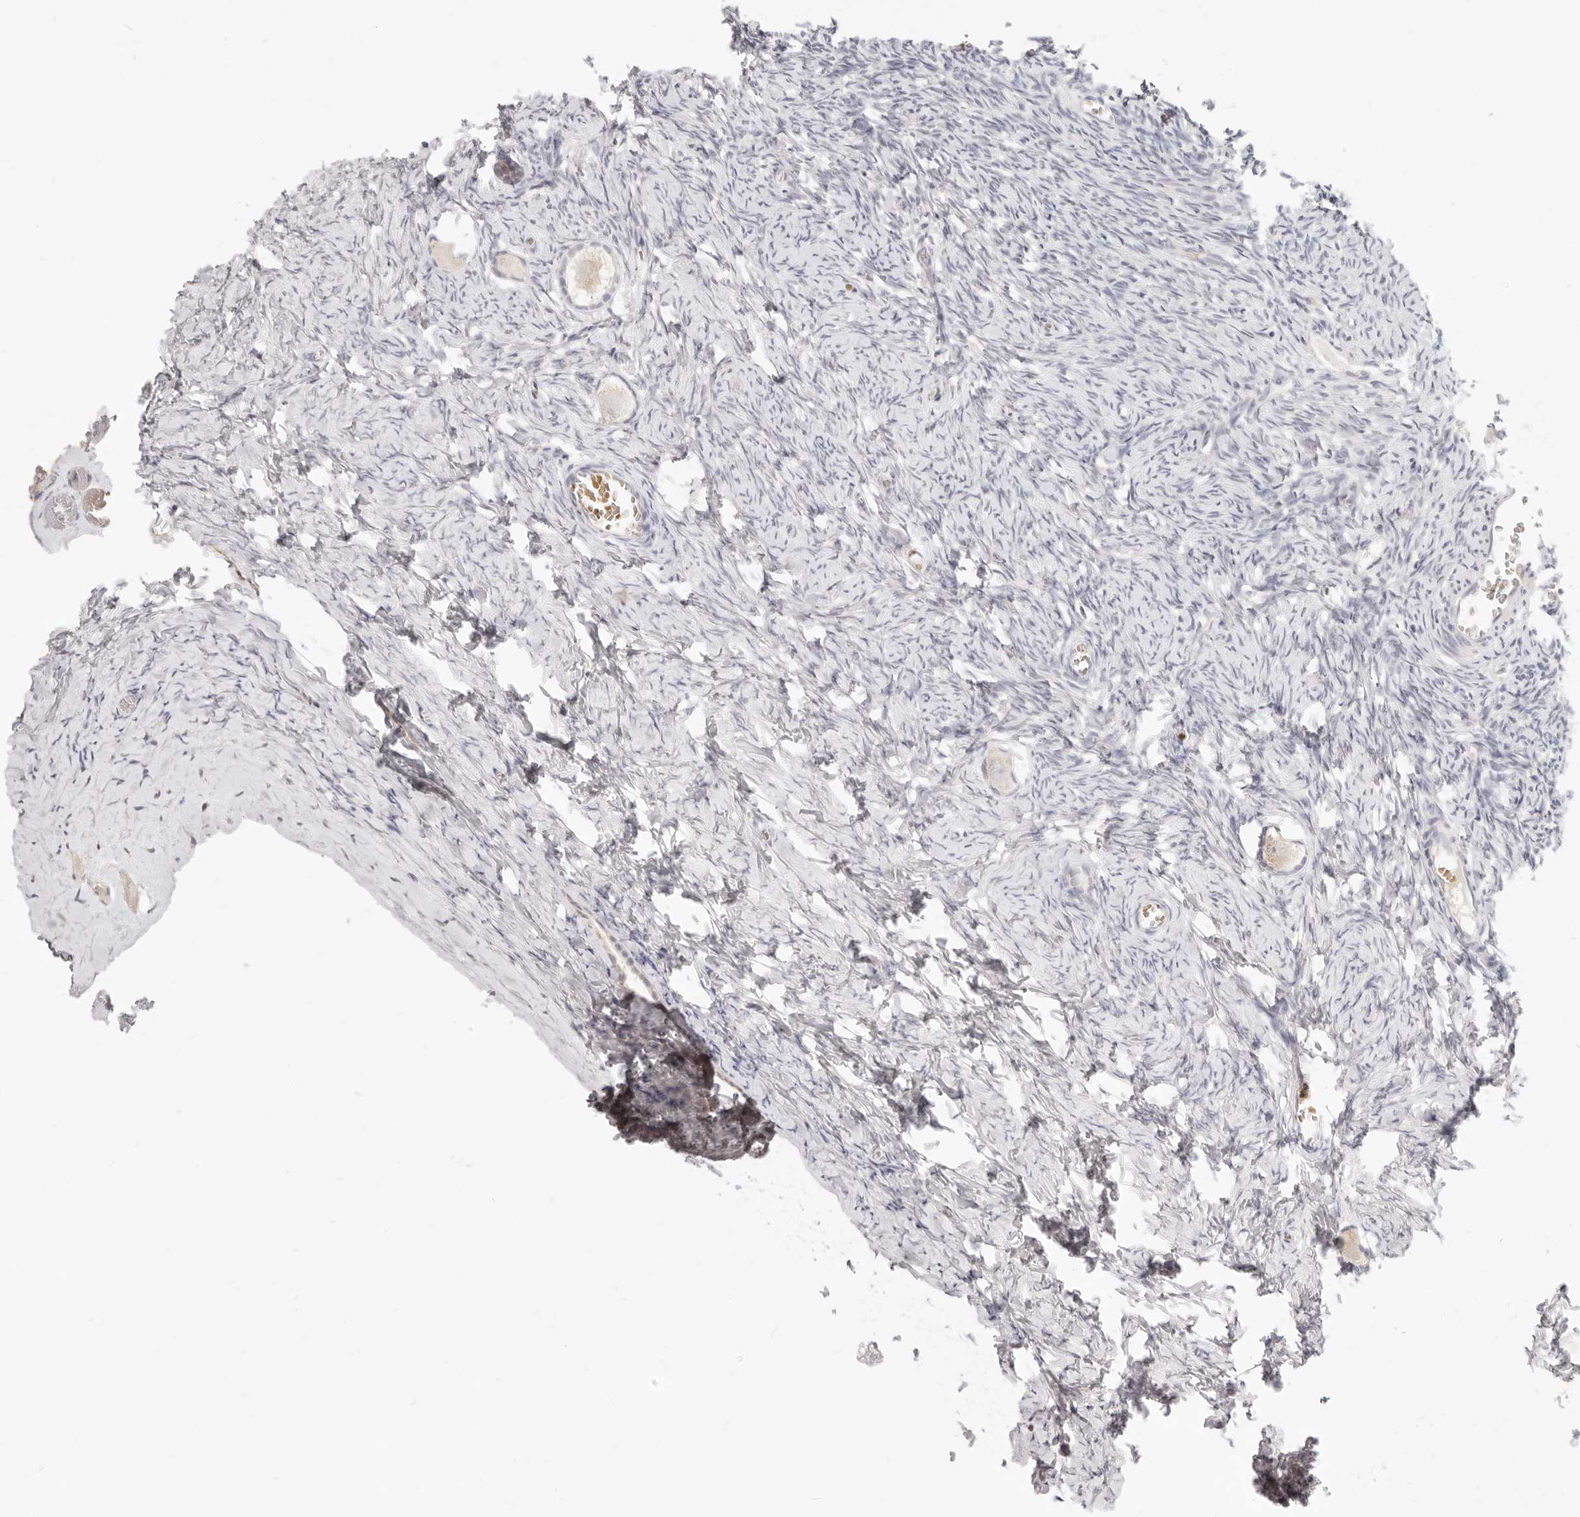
{"staining": {"intensity": "weak", "quantity": "<25%", "location": "cytoplasmic/membranous"}, "tissue": "ovary", "cell_type": "Follicle cells", "image_type": "normal", "snomed": [{"axis": "morphology", "description": "Normal tissue, NOS"}, {"axis": "topography", "description": "Ovary"}], "caption": "The histopathology image shows no significant staining in follicle cells of ovary.", "gene": "LTB4R2", "patient": {"sex": "female", "age": 27}}